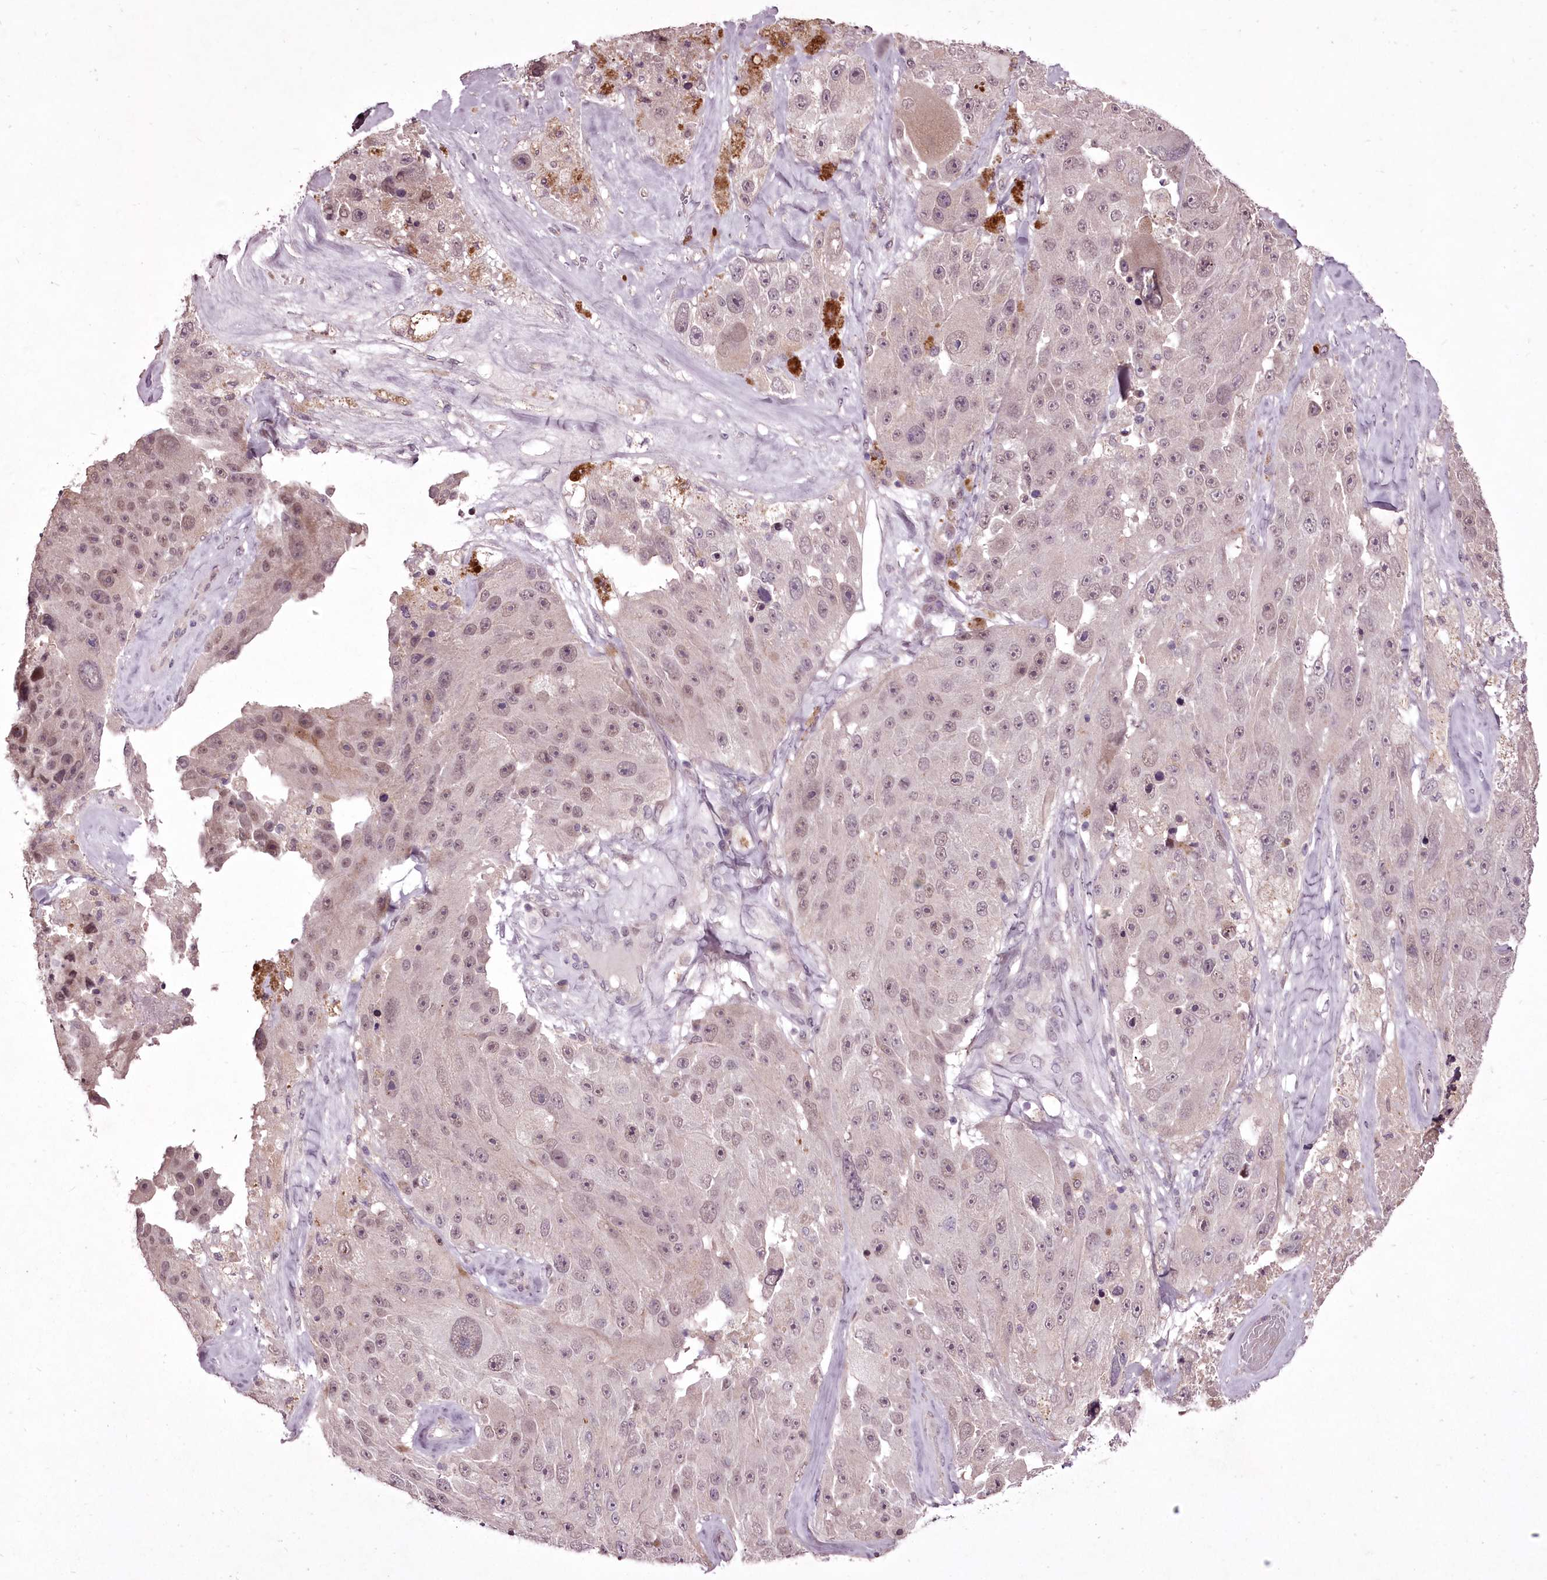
{"staining": {"intensity": "weak", "quantity": "25%-75%", "location": "nuclear"}, "tissue": "melanoma", "cell_type": "Tumor cells", "image_type": "cancer", "snomed": [{"axis": "morphology", "description": "Malignant melanoma, Metastatic site"}, {"axis": "topography", "description": "Lymph node"}], "caption": "This photomicrograph displays immunohistochemistry (IHC) staining of malignant melanoma (metastatic site), with low weak nuclear staining in about 25%-75% of tumor cells.", "gene": "ADRA1D", "patient": {"sex": "male", "age": 62}}